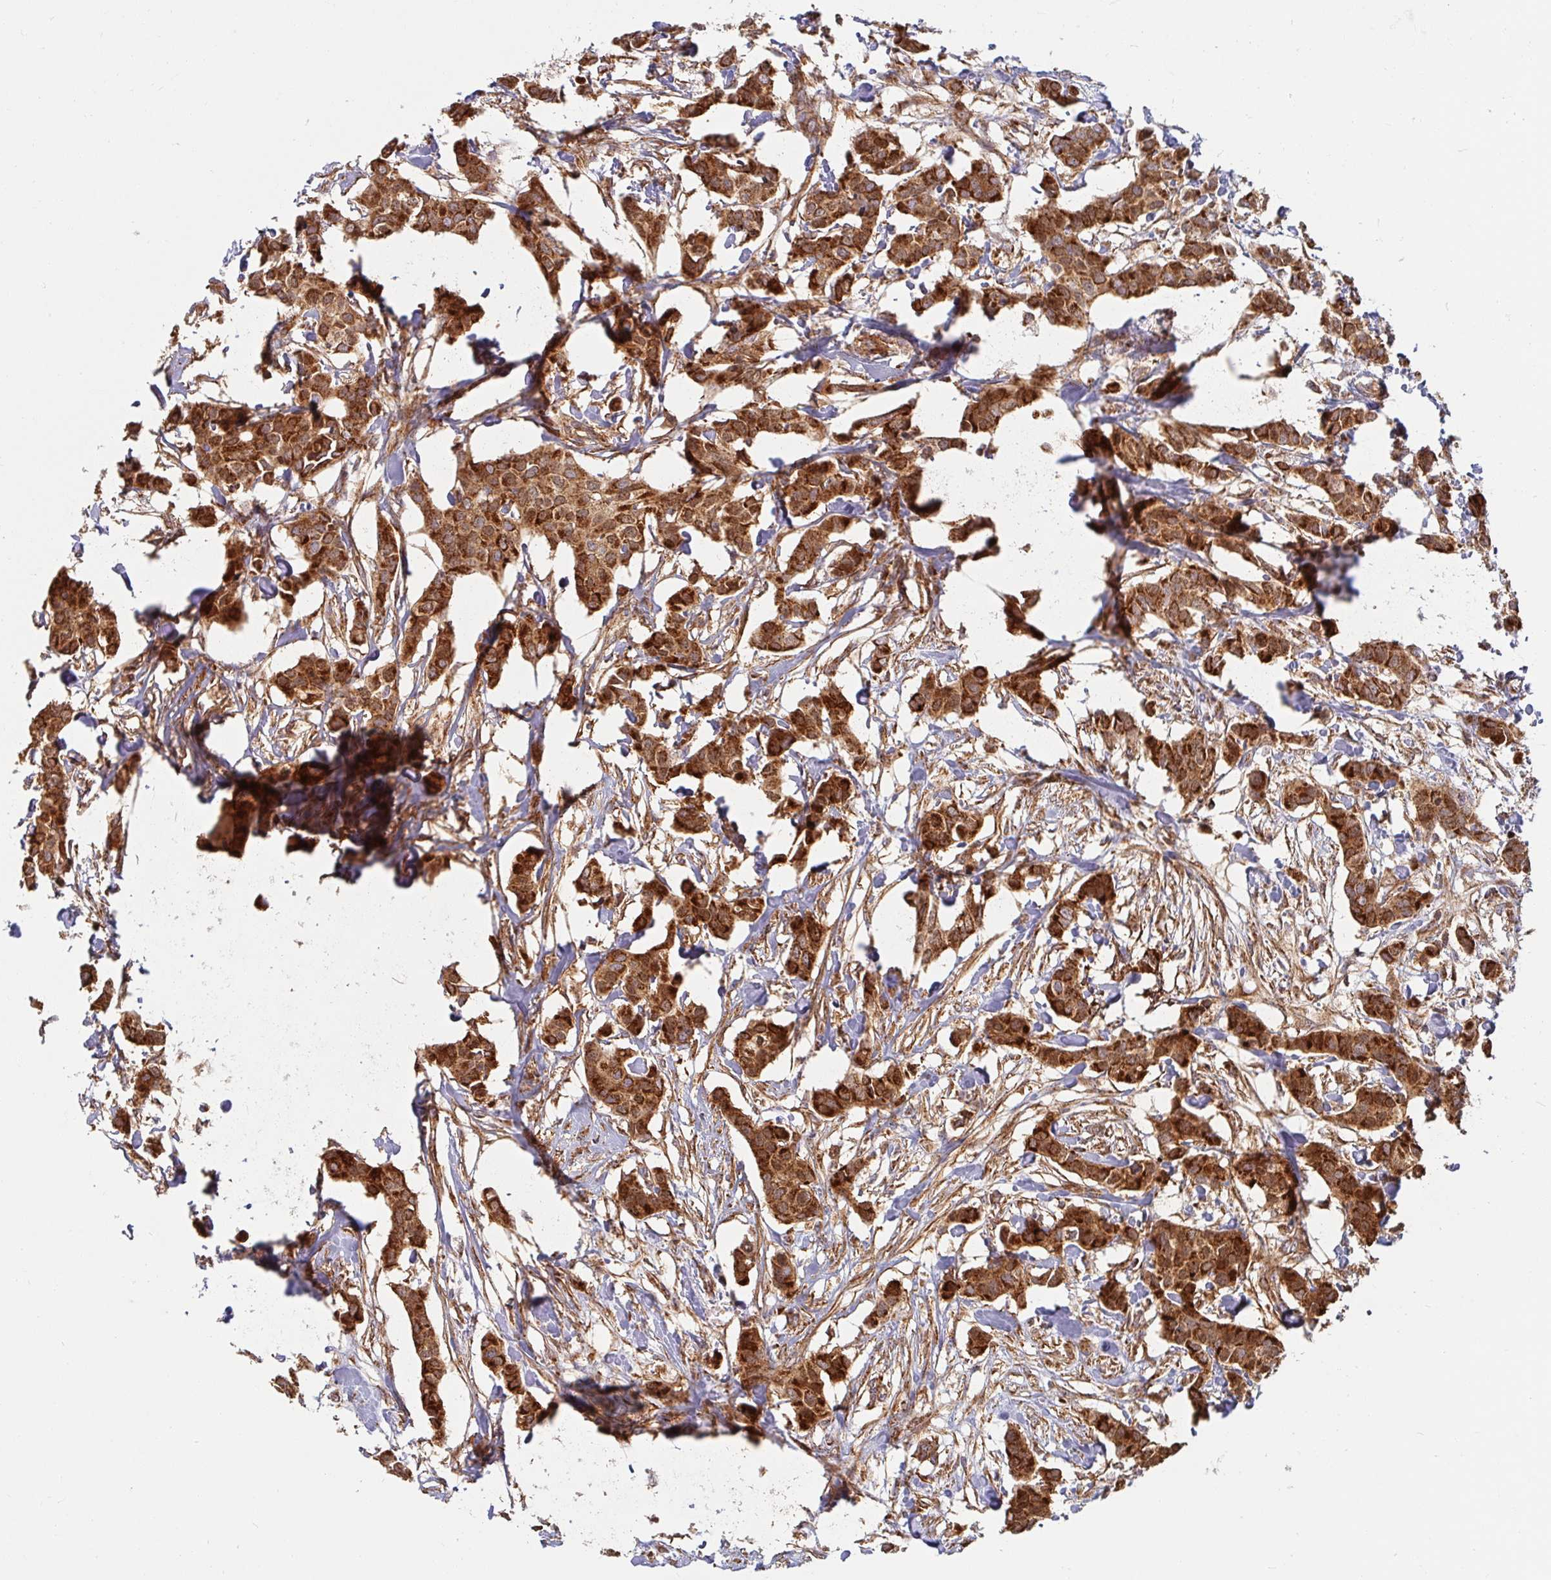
{"staining": {"intensity": "strong", "quantity": ">75%", "location": "cytoplasmic/membranous"}, "tissue": "breast cancer", "cell_type": "Tumor cells", "image_type": "cancer", "snomed": [{"axis": "morphology", "description": "Duct carcinoma"}, {"axis": "topography", "description": "Breast"}], "caption": "Breast cancer (intraductal carcinoma) was stained to show a protein in brown. There is high levels of strong cytoplasmic/membranous expression in approximately >75% of tumor cells.", "gene": "BTF3", "patient": {"sex": "female", "age": 62}}